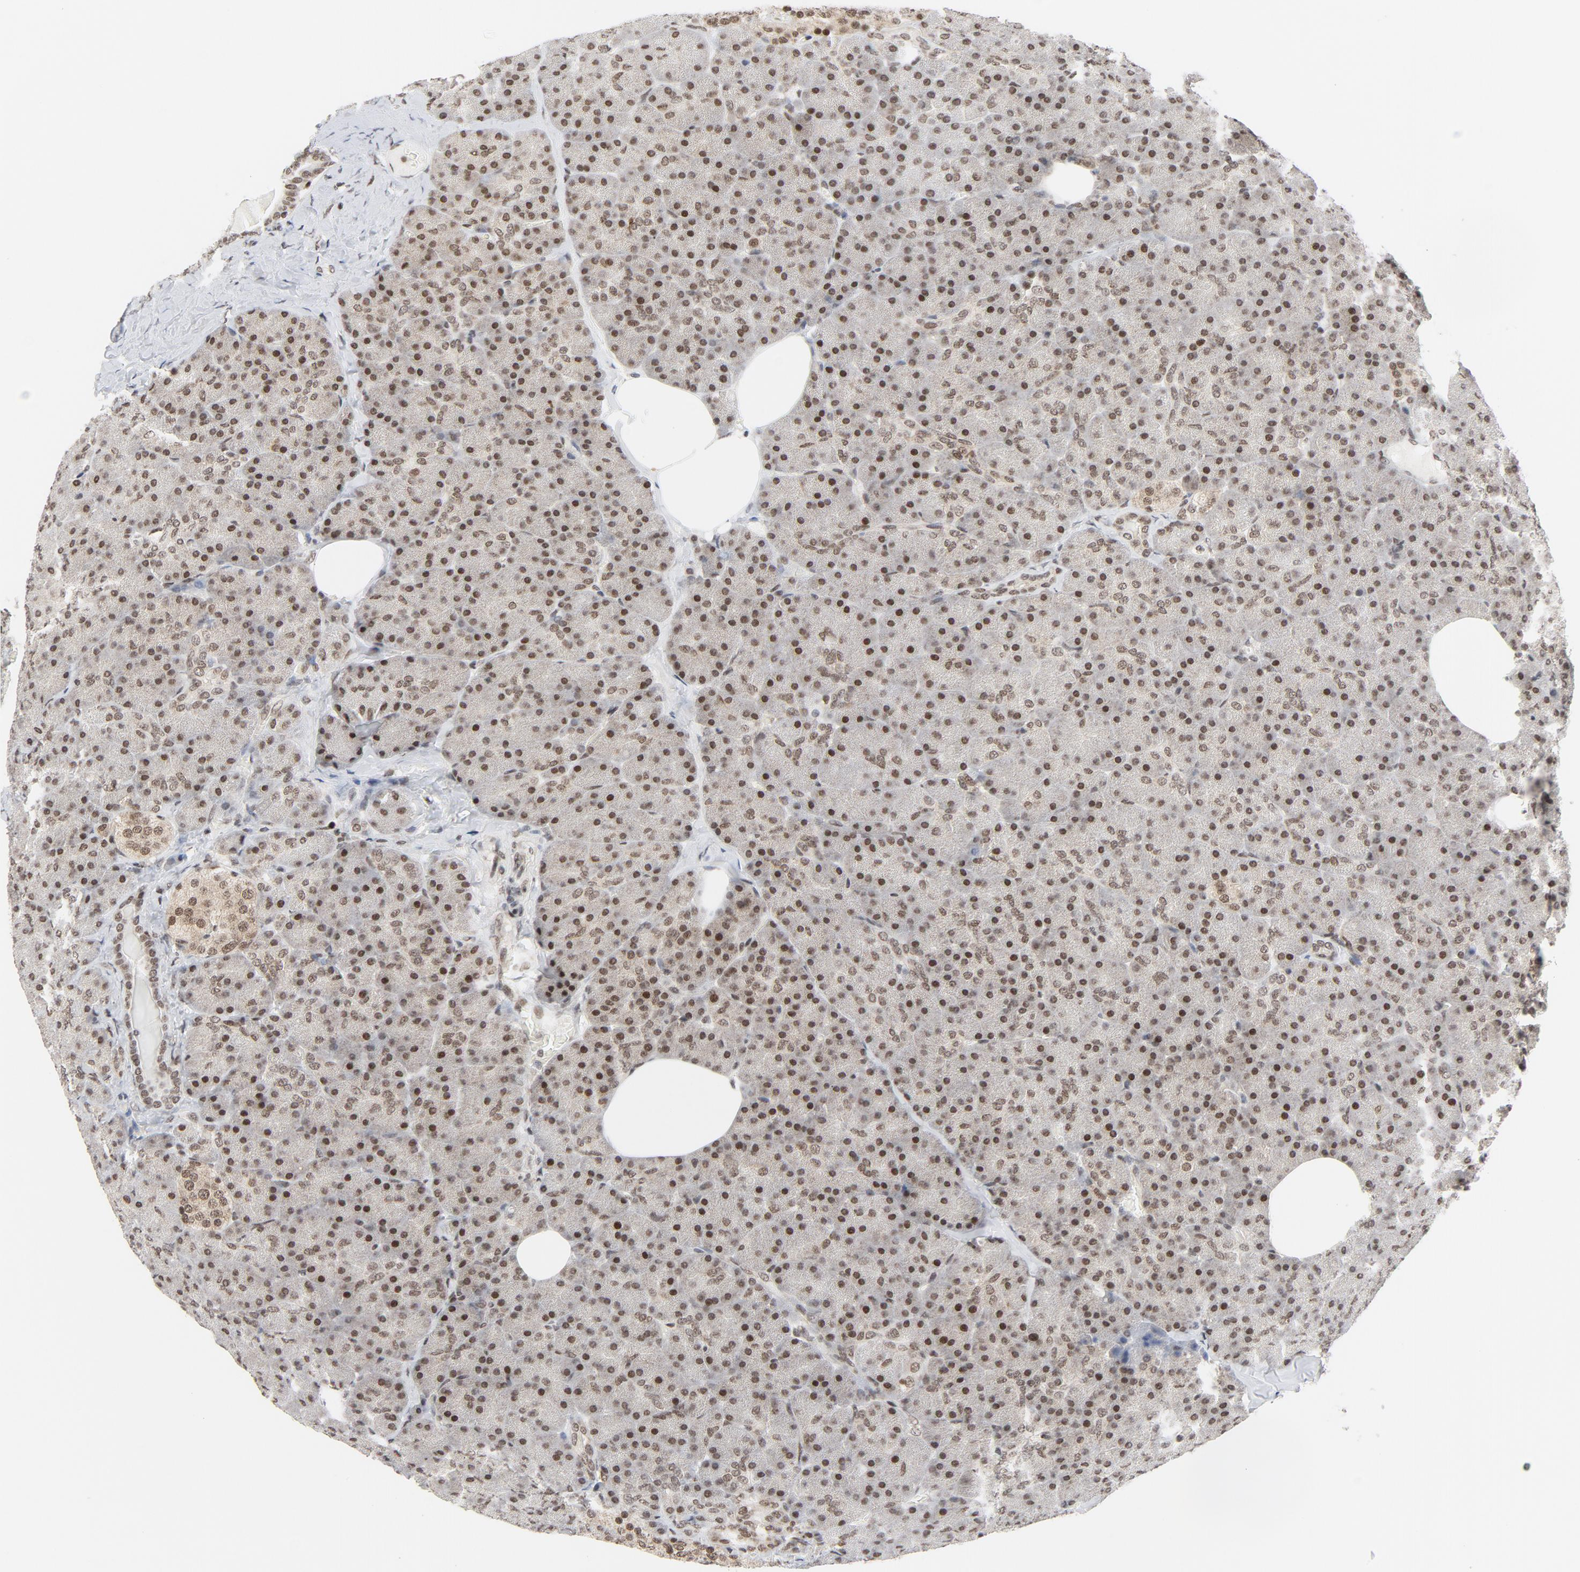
{"staining": {"intensity": "strong", "quantity": ">75%", "location": "nuclear"}, "tissue": "pancreas", "cell_type": "Exocrine glandular cells", "image_type": "normal", "snomed": [{"axis": "morphology", "description": "Normal tissue, NOS"}, {"axis": "topography", "description": "Pancreas"}], "caption": "Immunohistochemistry (IHC) (DAB (3,3'-diaminobenzidine)) staining of unremarkable human pancreas shows strong nuclear protein expression in about >75% of exocrine glandular cells. (DAB IHC with brightfield microscopy, high magnification).", "gene": "ERCC1", "patient": {"sex": "female", "age": 35}}